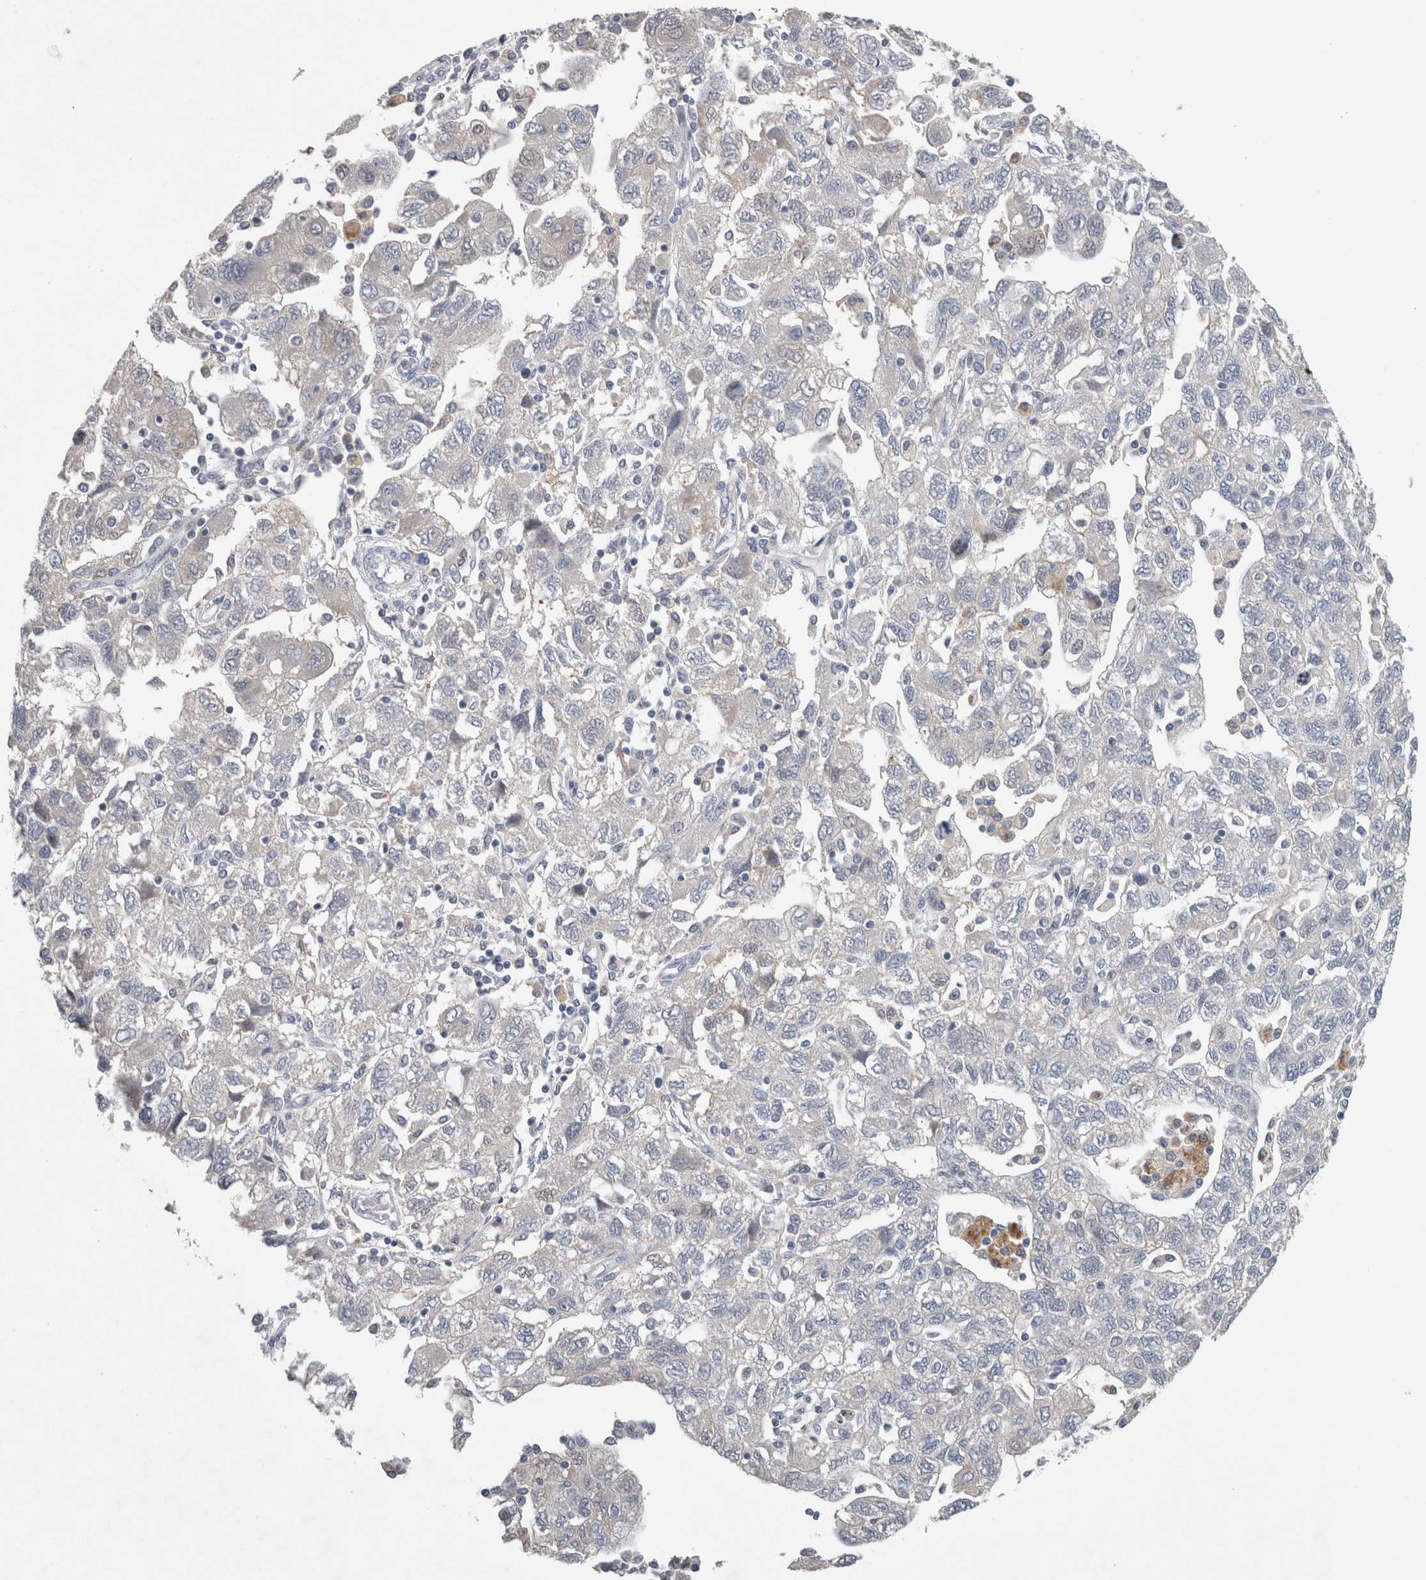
{"staining": {"intensity": "negative", "quantity": "none", "location": "none"}, "tissue": "ovarian cancer", "cell_type": "Tumor cells", "image_type": "cancer", "snomed": [{"axis": "morphology", "description": "Carcinoma, NOS"}, {"axis": "morphology", "description": "Cystadenocarcinoma, serous, NOS"}, {"axis": "topography", "description": "Ovary"}], "caption": "Carcinoma (ovarian) stained for a protein using immunohistochemistry (IHC) shows no staining tumor cells.", "gene": "HEXD", "patient": {"sex": "female", "age": 69}}